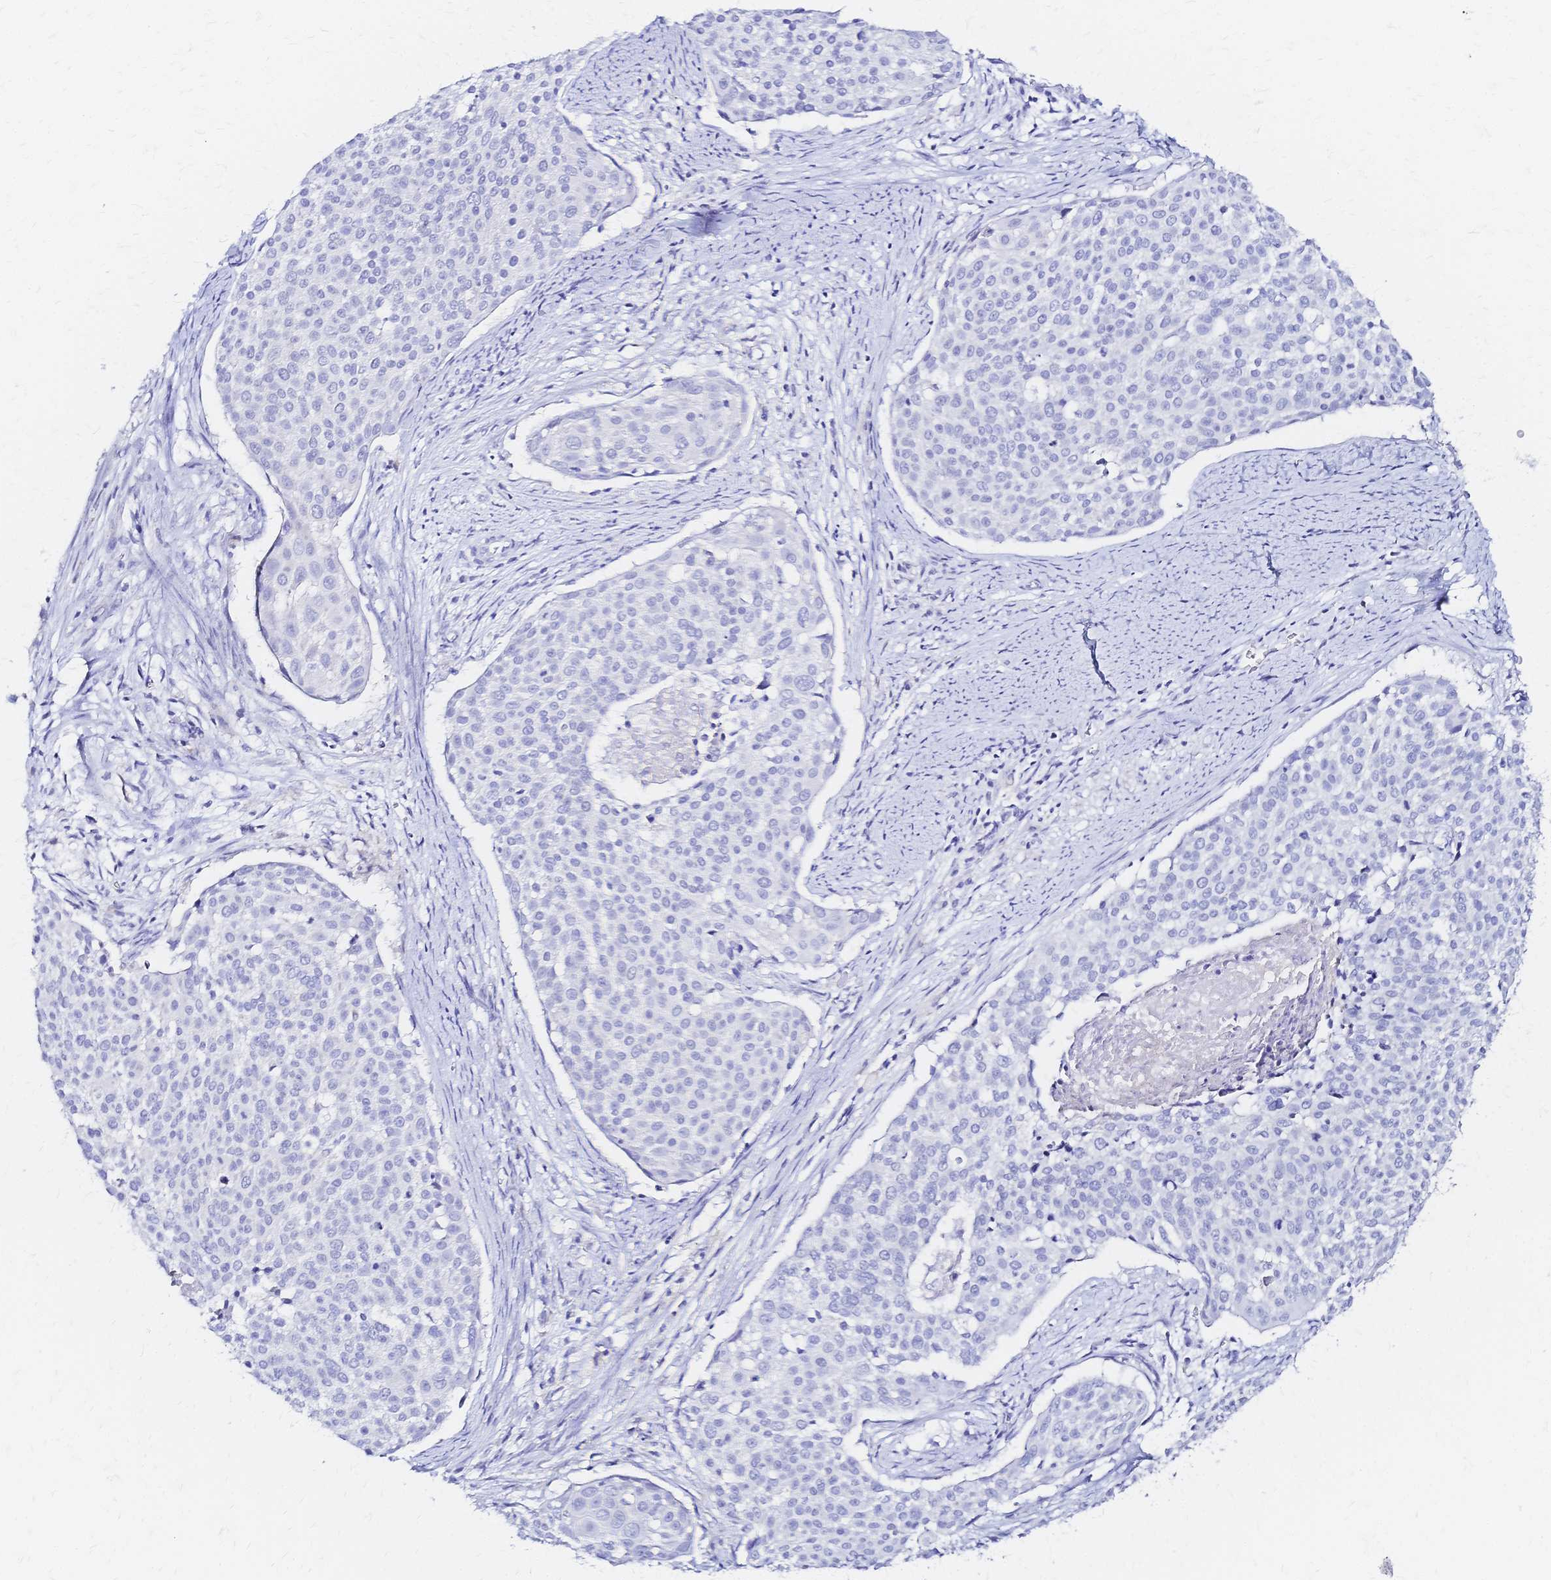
{"staining": {"intensity": "negative", "quantity": "none", "location": "none"}, "tissue": "cervical cancer", "cell_type": "Tumor cells", "image_type": "cancer", "snomed": [{"axis": "morphology", "description": "Squamous cell carcinoma, NOS"}, {"axis": "topography", "description": "Cervix"}], "caption": "A micrograph of cervical squamous cell carcinoma stained for a protein reveals no brown staining in tumor cells.", "gene": "SLC5A1", "patient": {"sex": "female", "age": 39}}